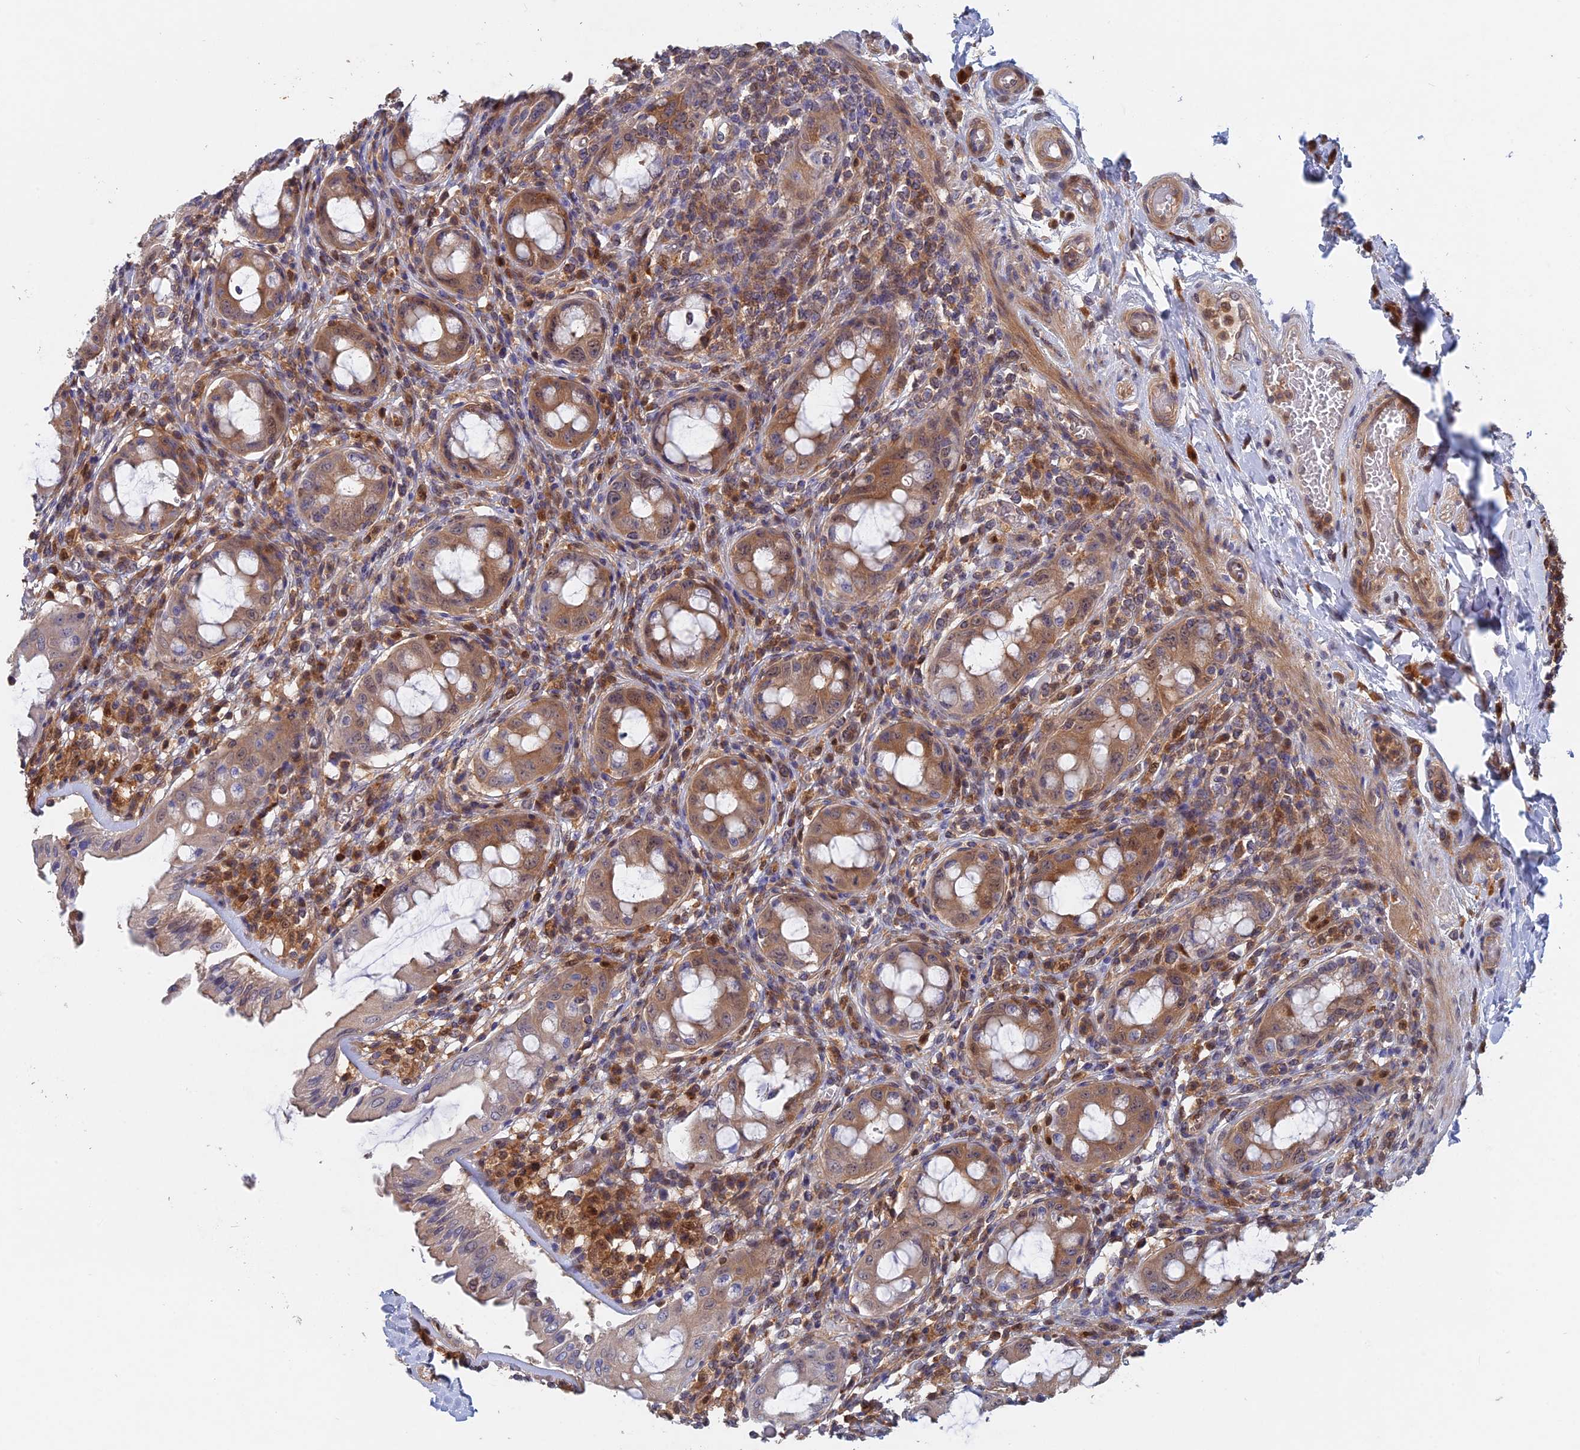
{"staining": {"intensity": "moderate", "quantity": "25%-75%", "location": "cytoplasmic/membranous"}, "tissue": "rectum", "cell_type": "Glandular cells", "image_type": "normal", "snomed": [{"axis": "morphology", "description": "Normal tissue, NOS"}, {"axis": "topography", "description": "Rectum"}], "caption": "Glandular cells exhibit moderate cytoplasmic/membranous staining in about 25%-75% of cells in unremarkable rectum.", "gene": "BLVRA", "patient": {"sex": "female", "age": 57}}